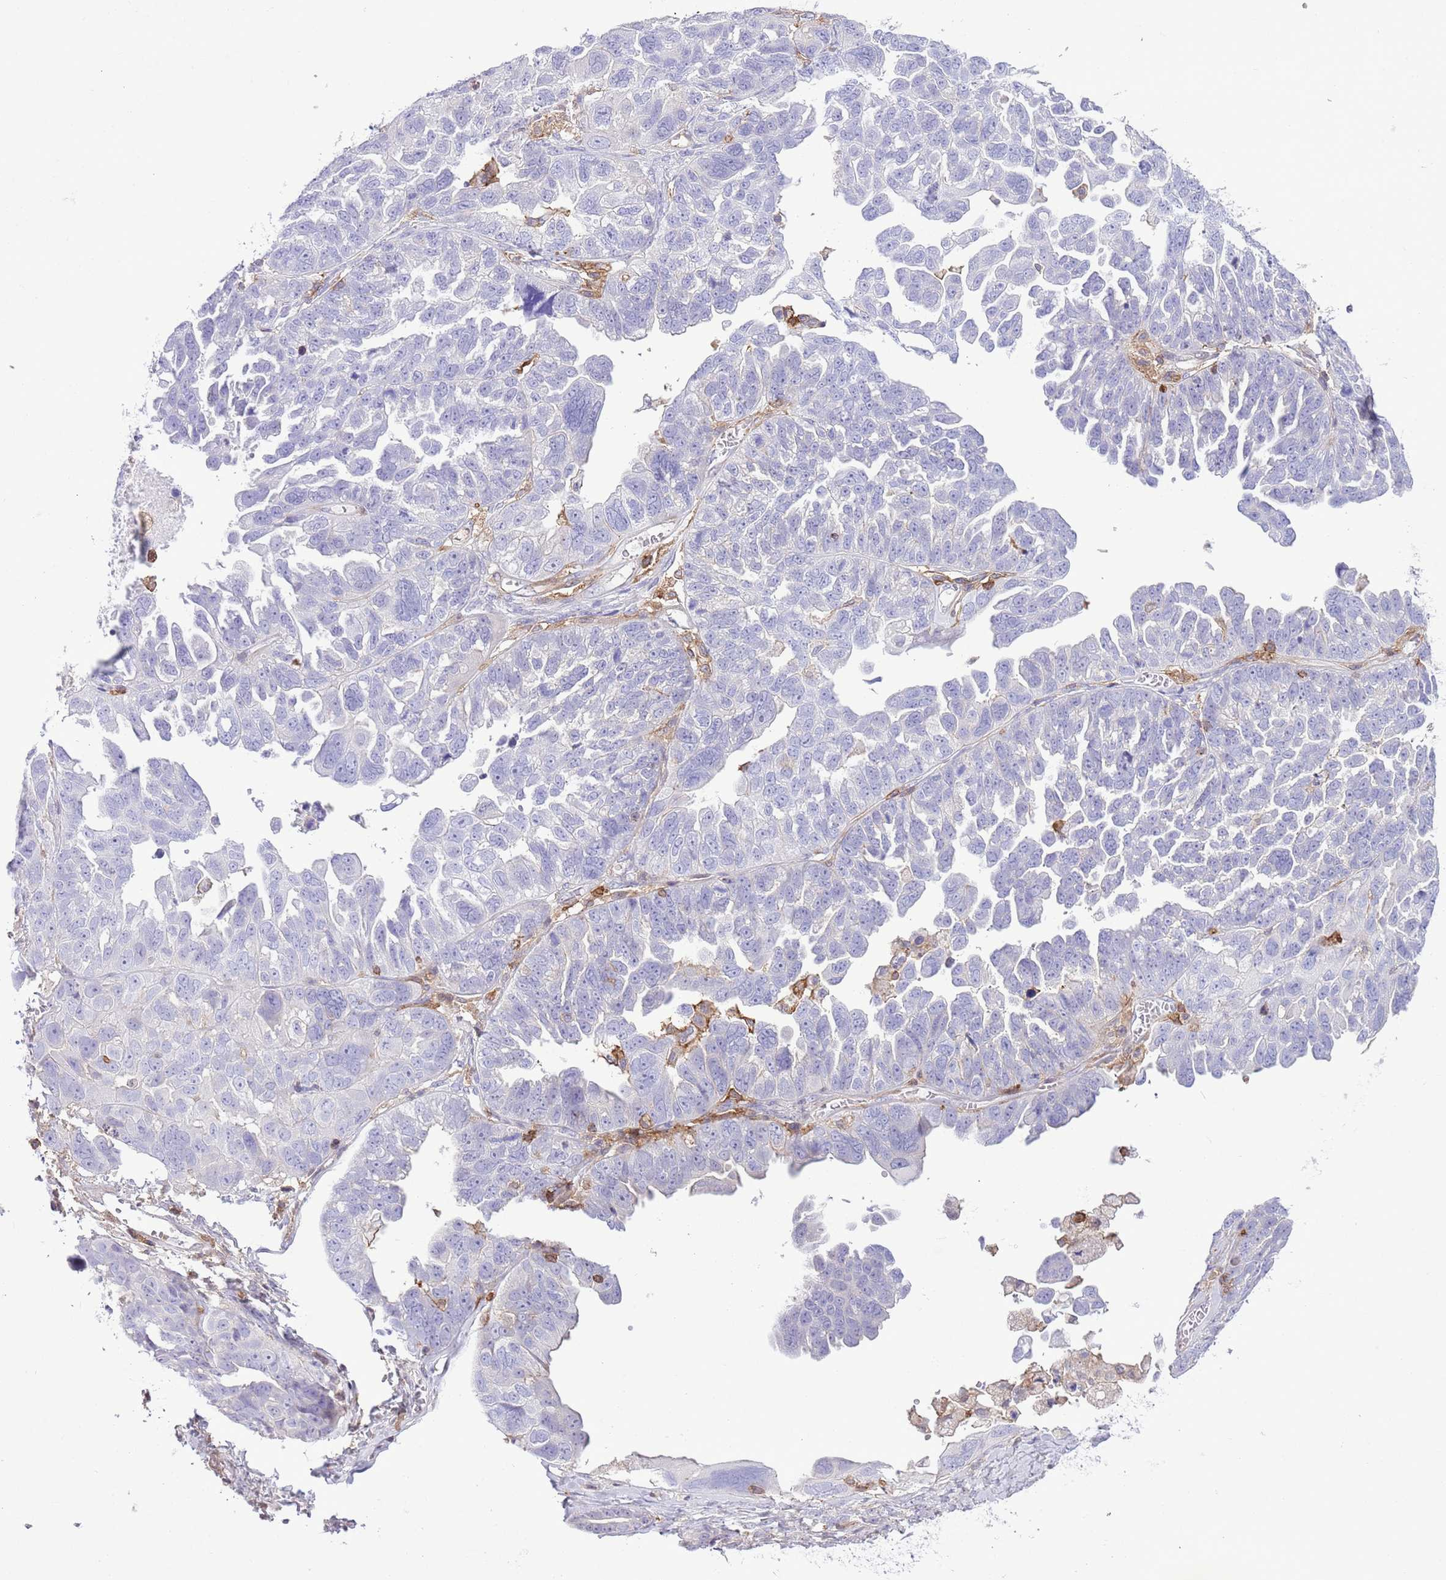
{"staining": {"intensity": "negative", "quantity": "none", "location": "none"}, "tissue": "ovarian cancer", "cell_type": "Tumor cells", "image_type": "cancer", "snomed": [{"axis": "morphology", "description": "Cystadenocarcinoma, serous, NOS"}, {"axis": "topography", "description": "Ovary"}], "caption": "This is an immunohistochemistry histopathology image of human ovarian serous cystadenocarcinoma. There is no positivity in tumor cells.", "gene": "EFHD2", "patient": {"sex": "female", "age": 79}}